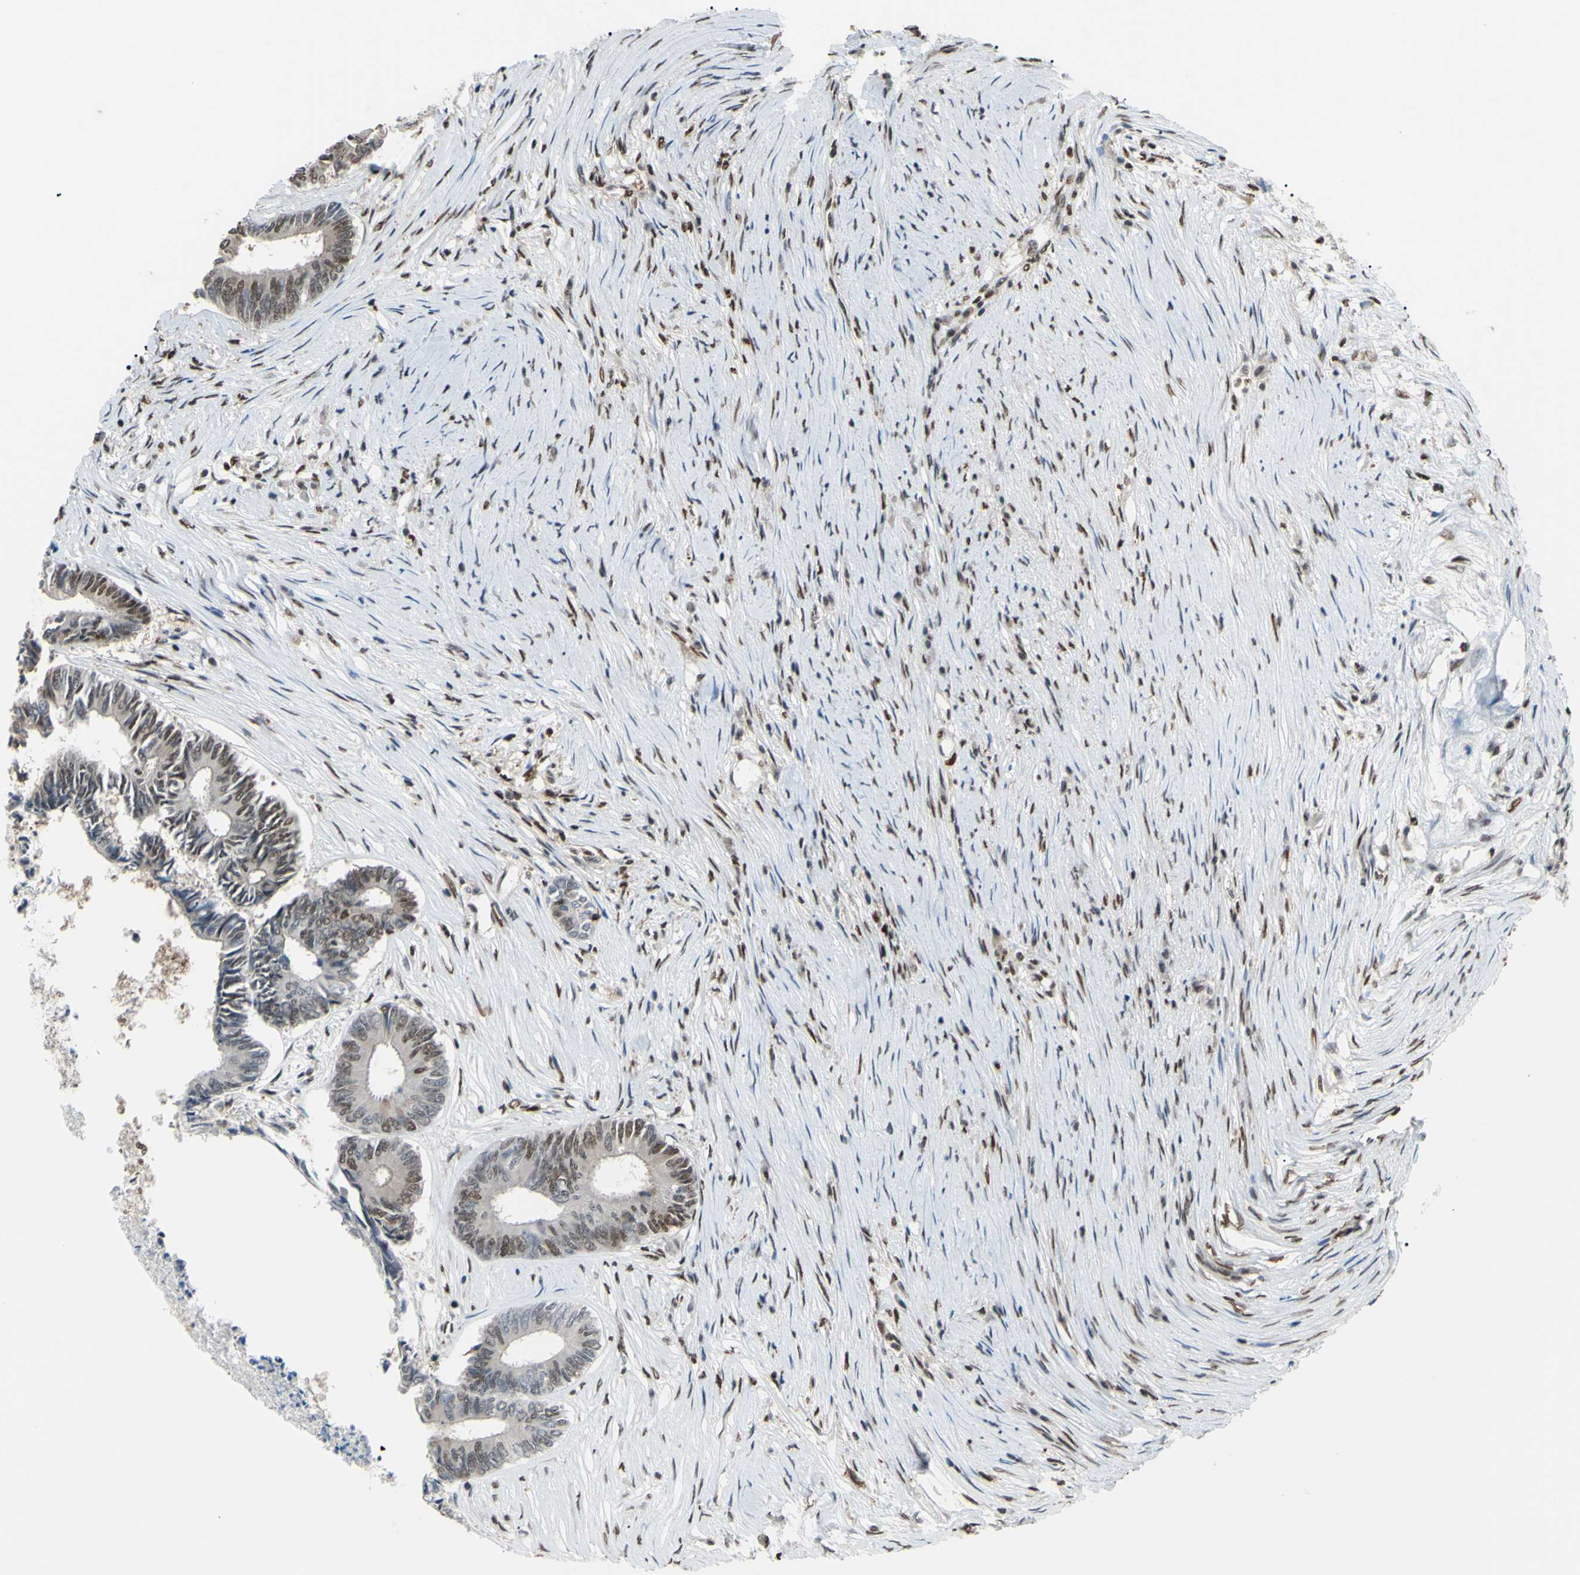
{"staining": {"intensity": "moderate", "quantity": "25%-75%", "location": "cytoplasmic/membranous,nuclear"}, "tissue": "colorectal cancer", "cell_type": "Tumor cells", "image_type": "cancer", "snomed": [{"axis": "morphology", "description": "Adenocarcinoma, NOS"}, {"axis": "topography", "description": "Rectum"}], "caption": "A brown stain labels moderate cytoplasmic/membranous and nuclear staining of a protein in colorectal adenocarcinoma tumor cells.", "gene": "FKBP5", "patient": {"sex": "male", "age": 63}}